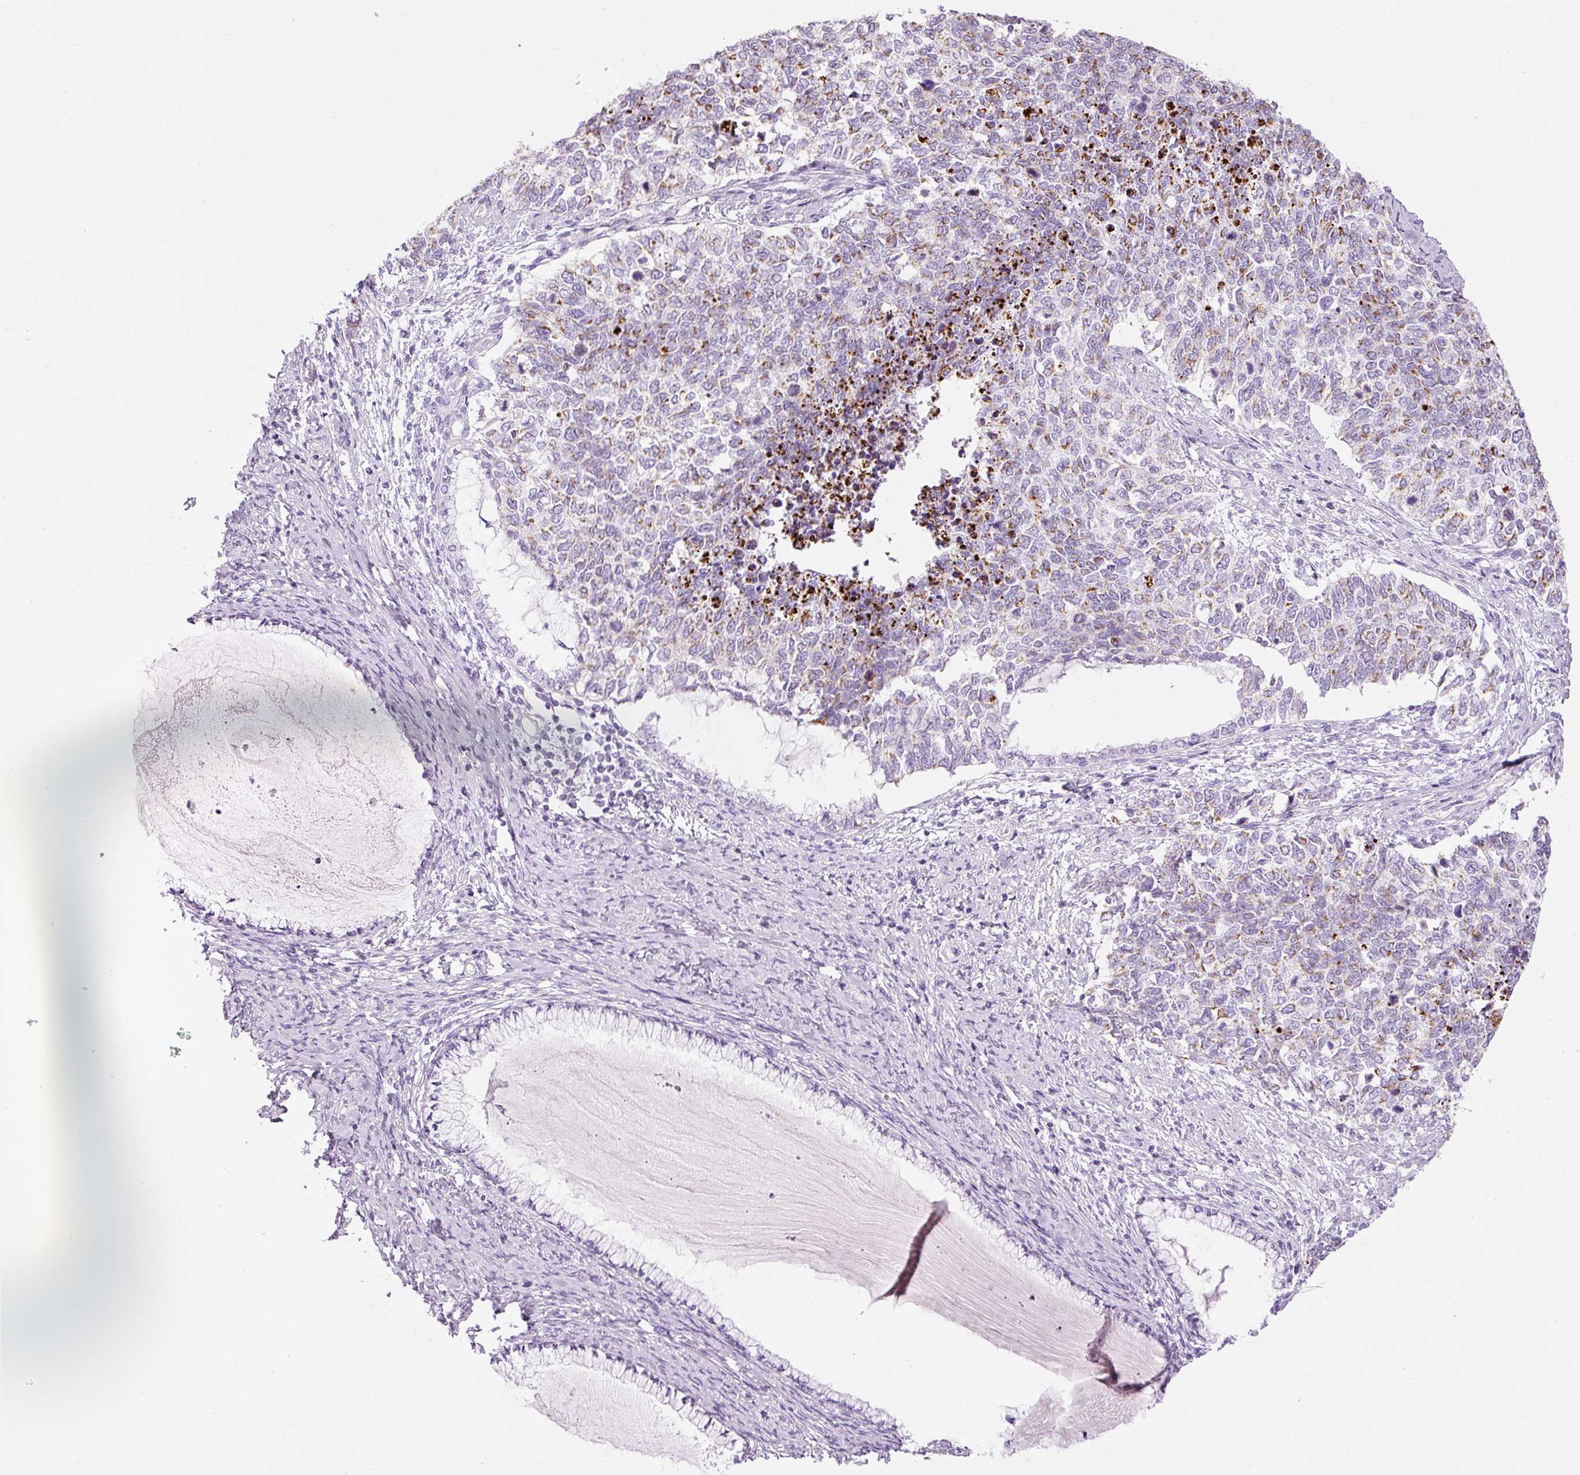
{"staining": {"intensity": "weak", "quantity": "25%-75%", "location": "cytoplasmic/membranous"}, "tissue": "cervical cancer", "cell_type": "Tumor cells", "image_type": "cancer", "snomed": [{"axis": "morphology", "description": "Squamous cell carcinoma, NOS"}, {"axis": "topography", "description": "Cervix"}], "caption": "Cervical squamous cell carcinoma stained with DAB immunohistochemistry demonstrates low levels of weak cytoplasmic/membranous staining in about 25%-75% of tumor cells. (Stains: DAB (3,3'-diaminobenzidine) in brown, nuclei in blue, Microscopy: brightfield microscopy at high magnification).", "gene": "CARD16", "patient": {"sex": "female", "age": 63}}